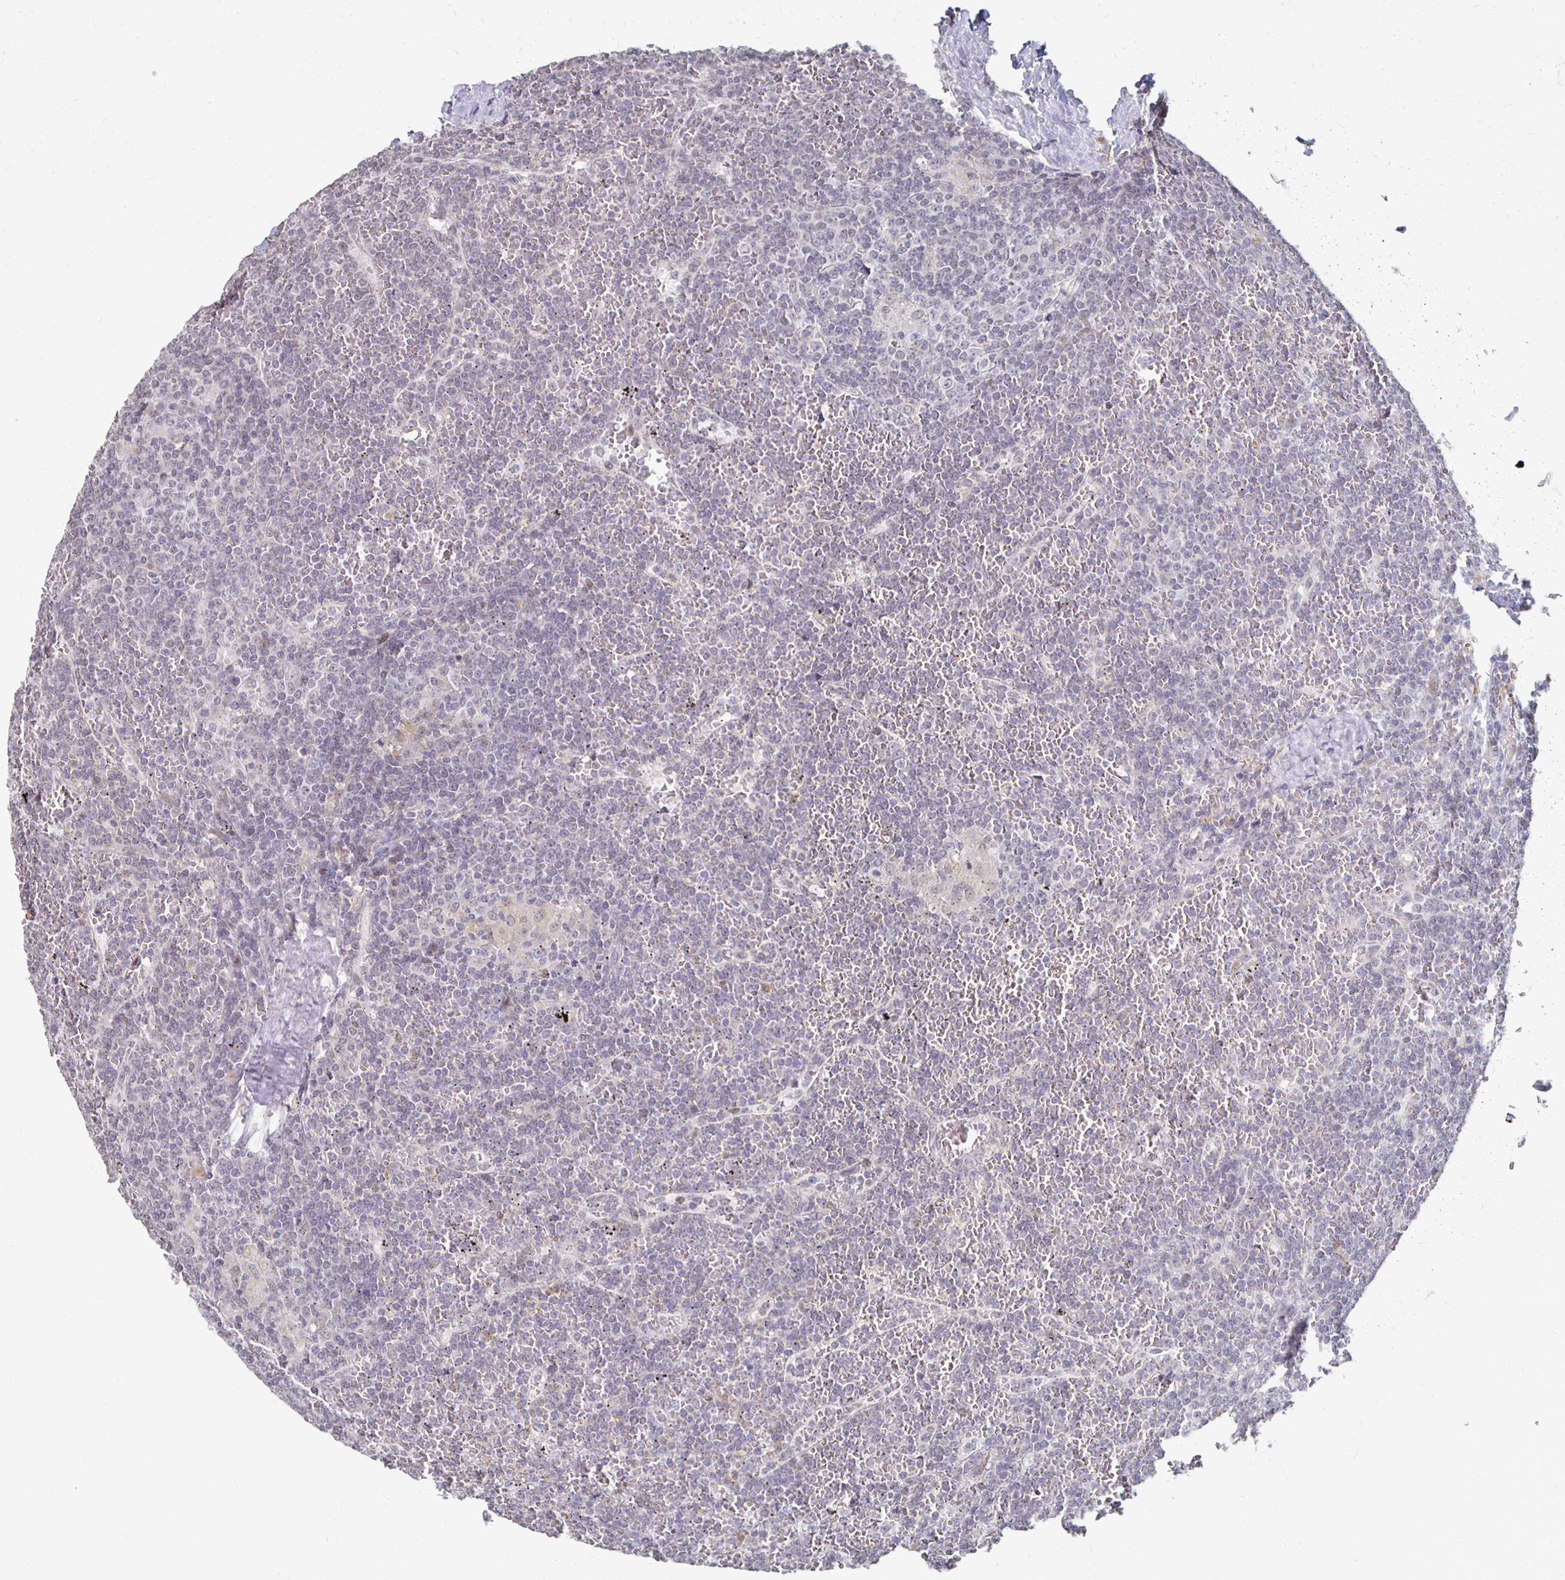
{"staining": {"intensity": "negative", "quantity": "none", "location": "none"}, "tissue": "lymphoma", "cell_type": "Tumor cells", "image_type": "cancer", "snomed": [{"axis": "morphology", "description": "Malignant lymphoma, non-Hodgkin's type, Low grade"}, {"axis": "topography", "description": "Spleen"}], "caption": "DAB (3,3'-diaminobenzidine) immunohistochemical staining of human lymphoma displays no significant positivity in tumor cells. (Stains: DAB (3,3'-diaminobenzidine) immunohistochemistry with hematoxylin counter stain, Microscopy: brightfield microscopy at high magnification).", "gene": "DAB1", "patient": {"sex": "female", "age": 19}}